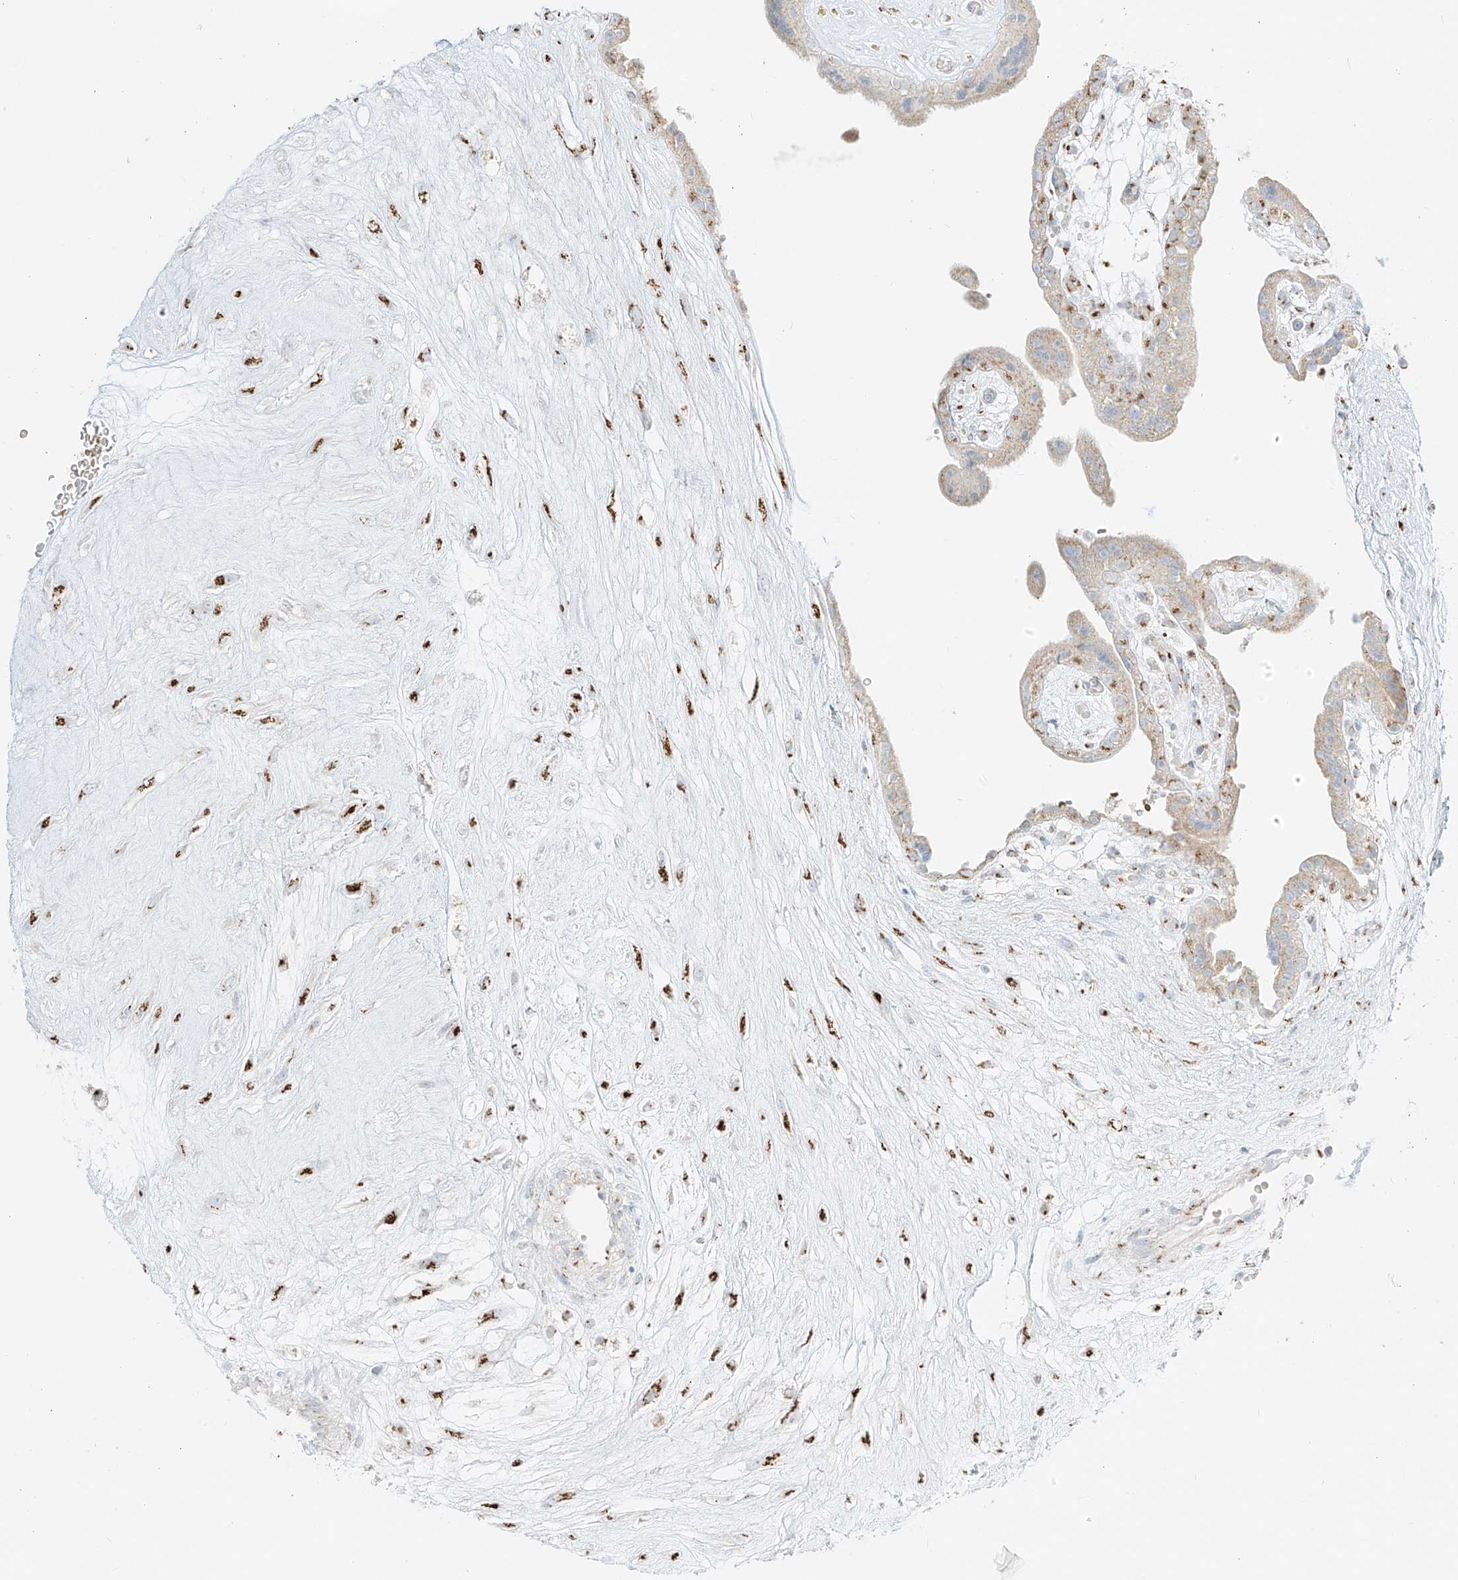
{"staining": {"intensity": "moderate", "quantity": "25%-75%", "location": "cytoplasmic/membranous"}, "tissue": "placenta", "cell_type": "Trophoblastic cells", "image_type": "normal", "snomed": [{"axis": "morphology", "description": "Normal tissue, NOS"}, {"axis": "topography", "description": "Placenta"}], "caption": "Immunohistochemical staining of benign placenta reveals 25%-75% levels of moderate cytoplasmic/membranous protein positivity in approximately 25%-75% of trophoblastic cells.", "gene": "TMEM87B", "patient": {"sex": "female", "age": 18}}